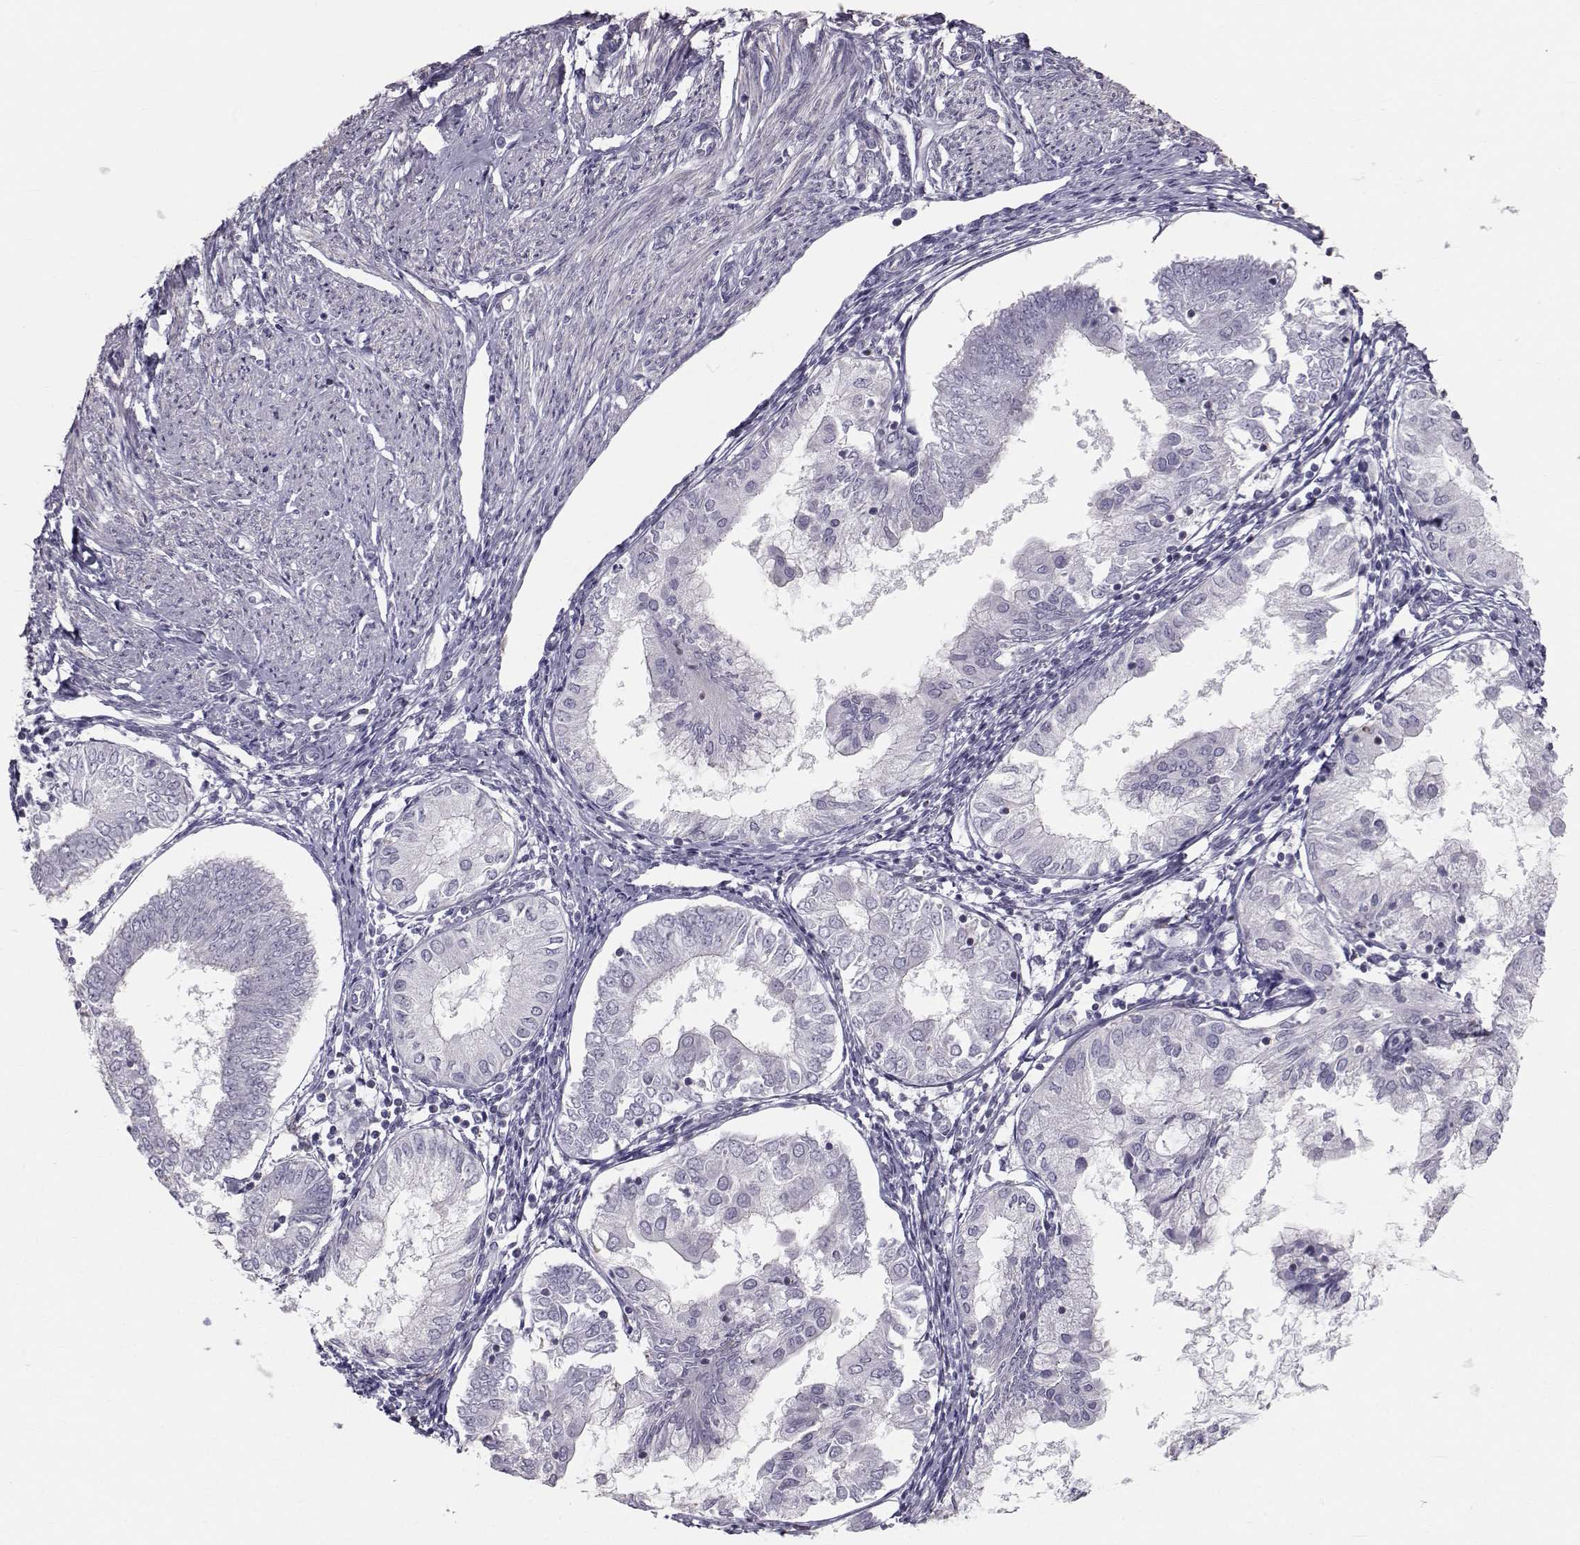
{"staining": {"intensity": "negative", "quantity": "none", "location": "none"}, "tissue": "endometrial cancer", "cell_type": "Tumor cells", "image_type": "cancer", "snomed": [{"axis": "morphology", "description": "Adenocarcinoma, NOS"}, {"axis": "topography", "description": "Endometrium"}], "caption": "An image of endometrial adenocarcinoma stained for a protein demonstrates no brown staining in tumor cells.", "gene": "GARIN3", "patient": {"sex": "female", "age": 68}}